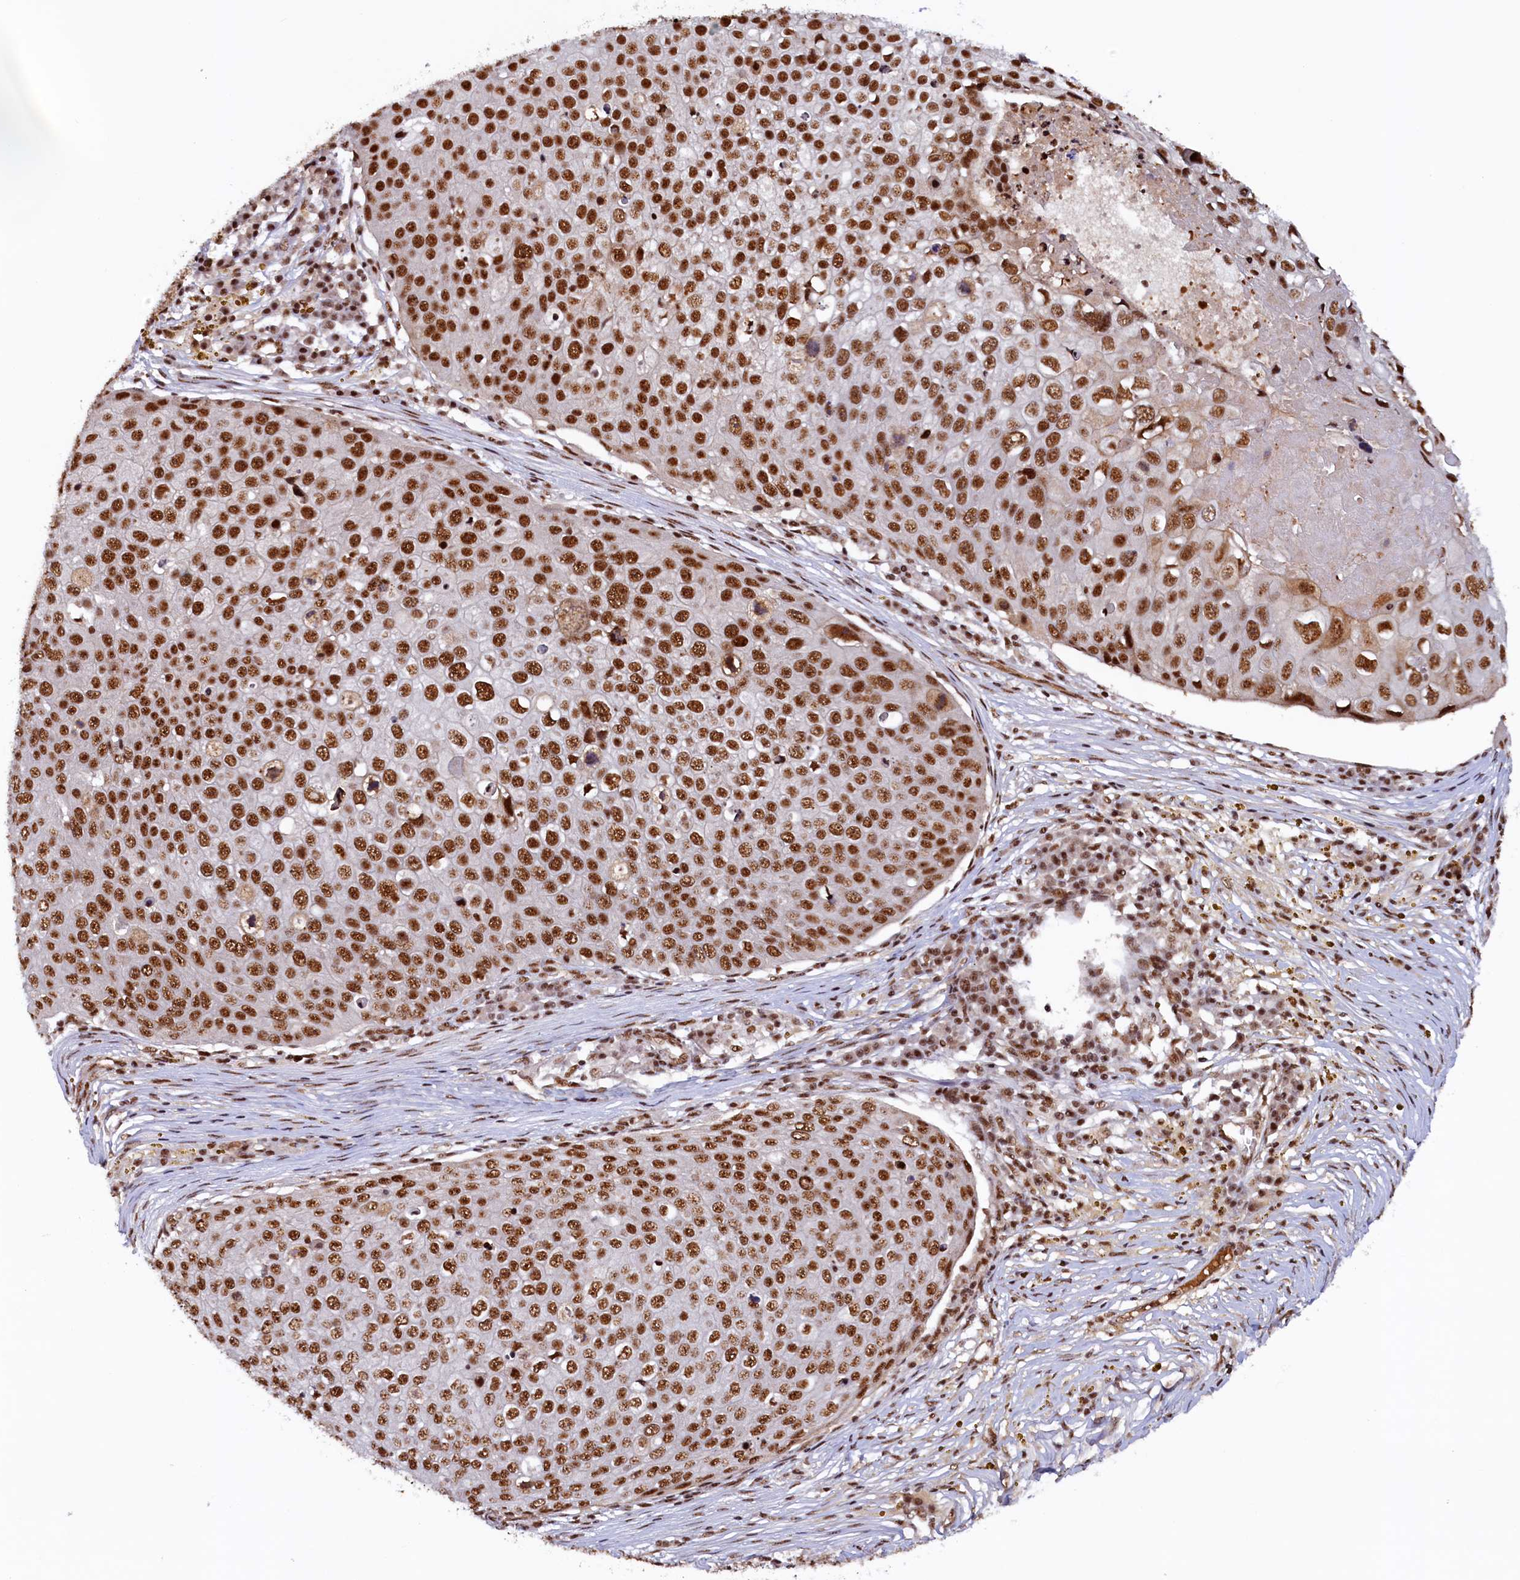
{"staining": {"intensity": "strong", "quantity": ">75%", "location": "cytoplasmic/membranous,nuclear"}, "tissue": "skin cancer", "cell_type": "Tumor cells", "image_type": "cancer", "snomed": [{"axis": "morphology", "description": "Squamous cell carcinoma, NOS"}, {"axis": "topography", "description": "Skin"}], "caption": "Immunohistochemistry histopathology image of squamous cell carcinoma (skin) stained for a protein (brown), which exhibits high levels of strong cytoplasmic/membranous and nuclear positivity in about >75% of tumor cells.", "gene": "ZC3H18", "patient": {"sex": "male", "age": 71}}